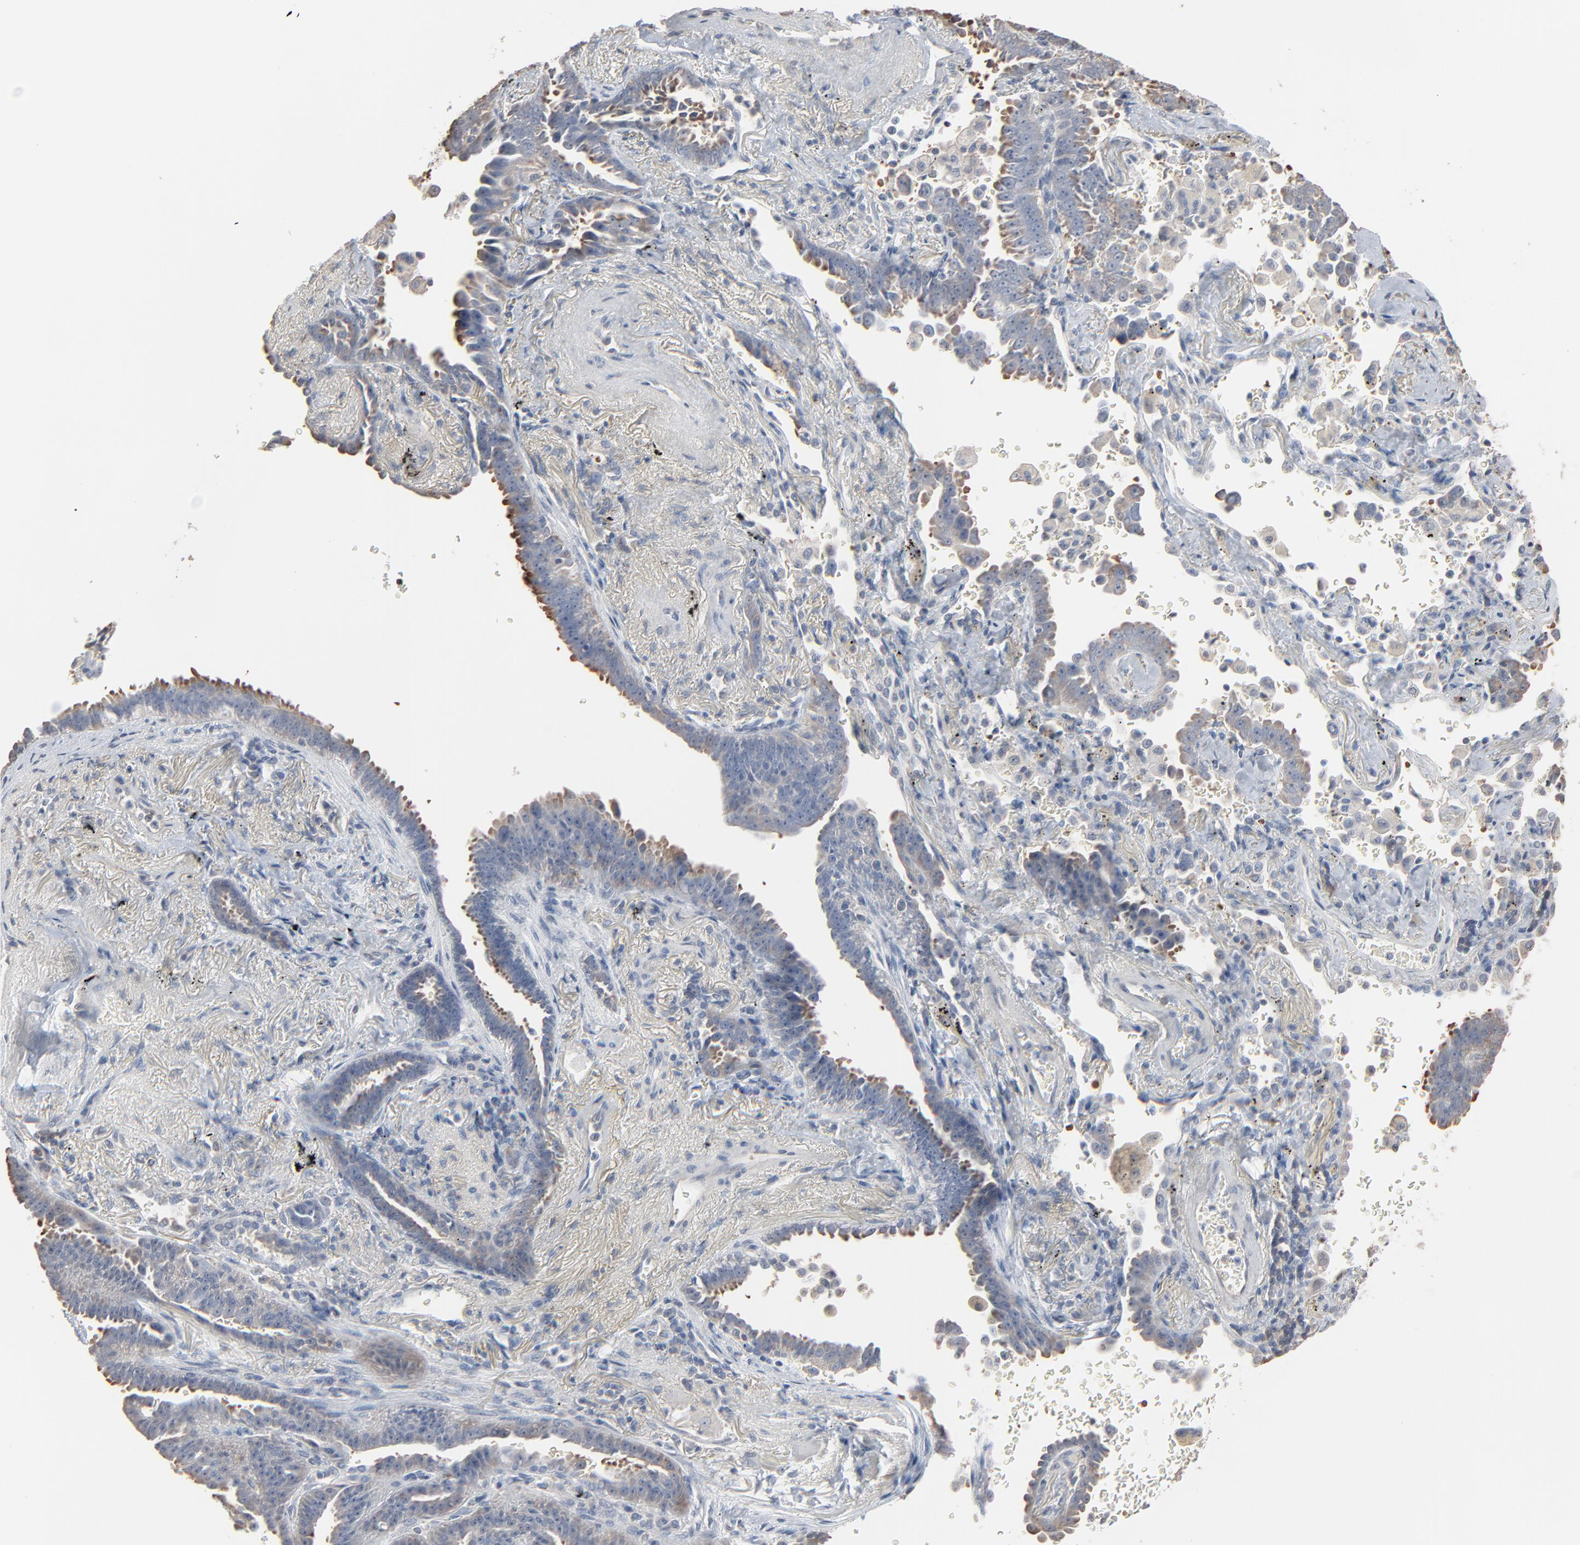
{"staining": {"intensity": "weak", "quantity": "25%-75%", "location": "cytoplasmic/membranous"}, "tissue": "lung cancer", "cell_type": "Tumor cells", "image_type": "cancer", "snomed": [{"axis": "morphology", "description": "Adenocarcinoma, NOS"}, {"axis": "topography", "description": "Lung"}], "caption": "IHC (DAB) staining of lung cancer (adenocarcinoma) exhibits weak cytoplasmic/membranous protein expression in approximately 25%-75% of tumor cells.", "gene": "CCT5", "patient": {"sex": "female", "age": 64}}